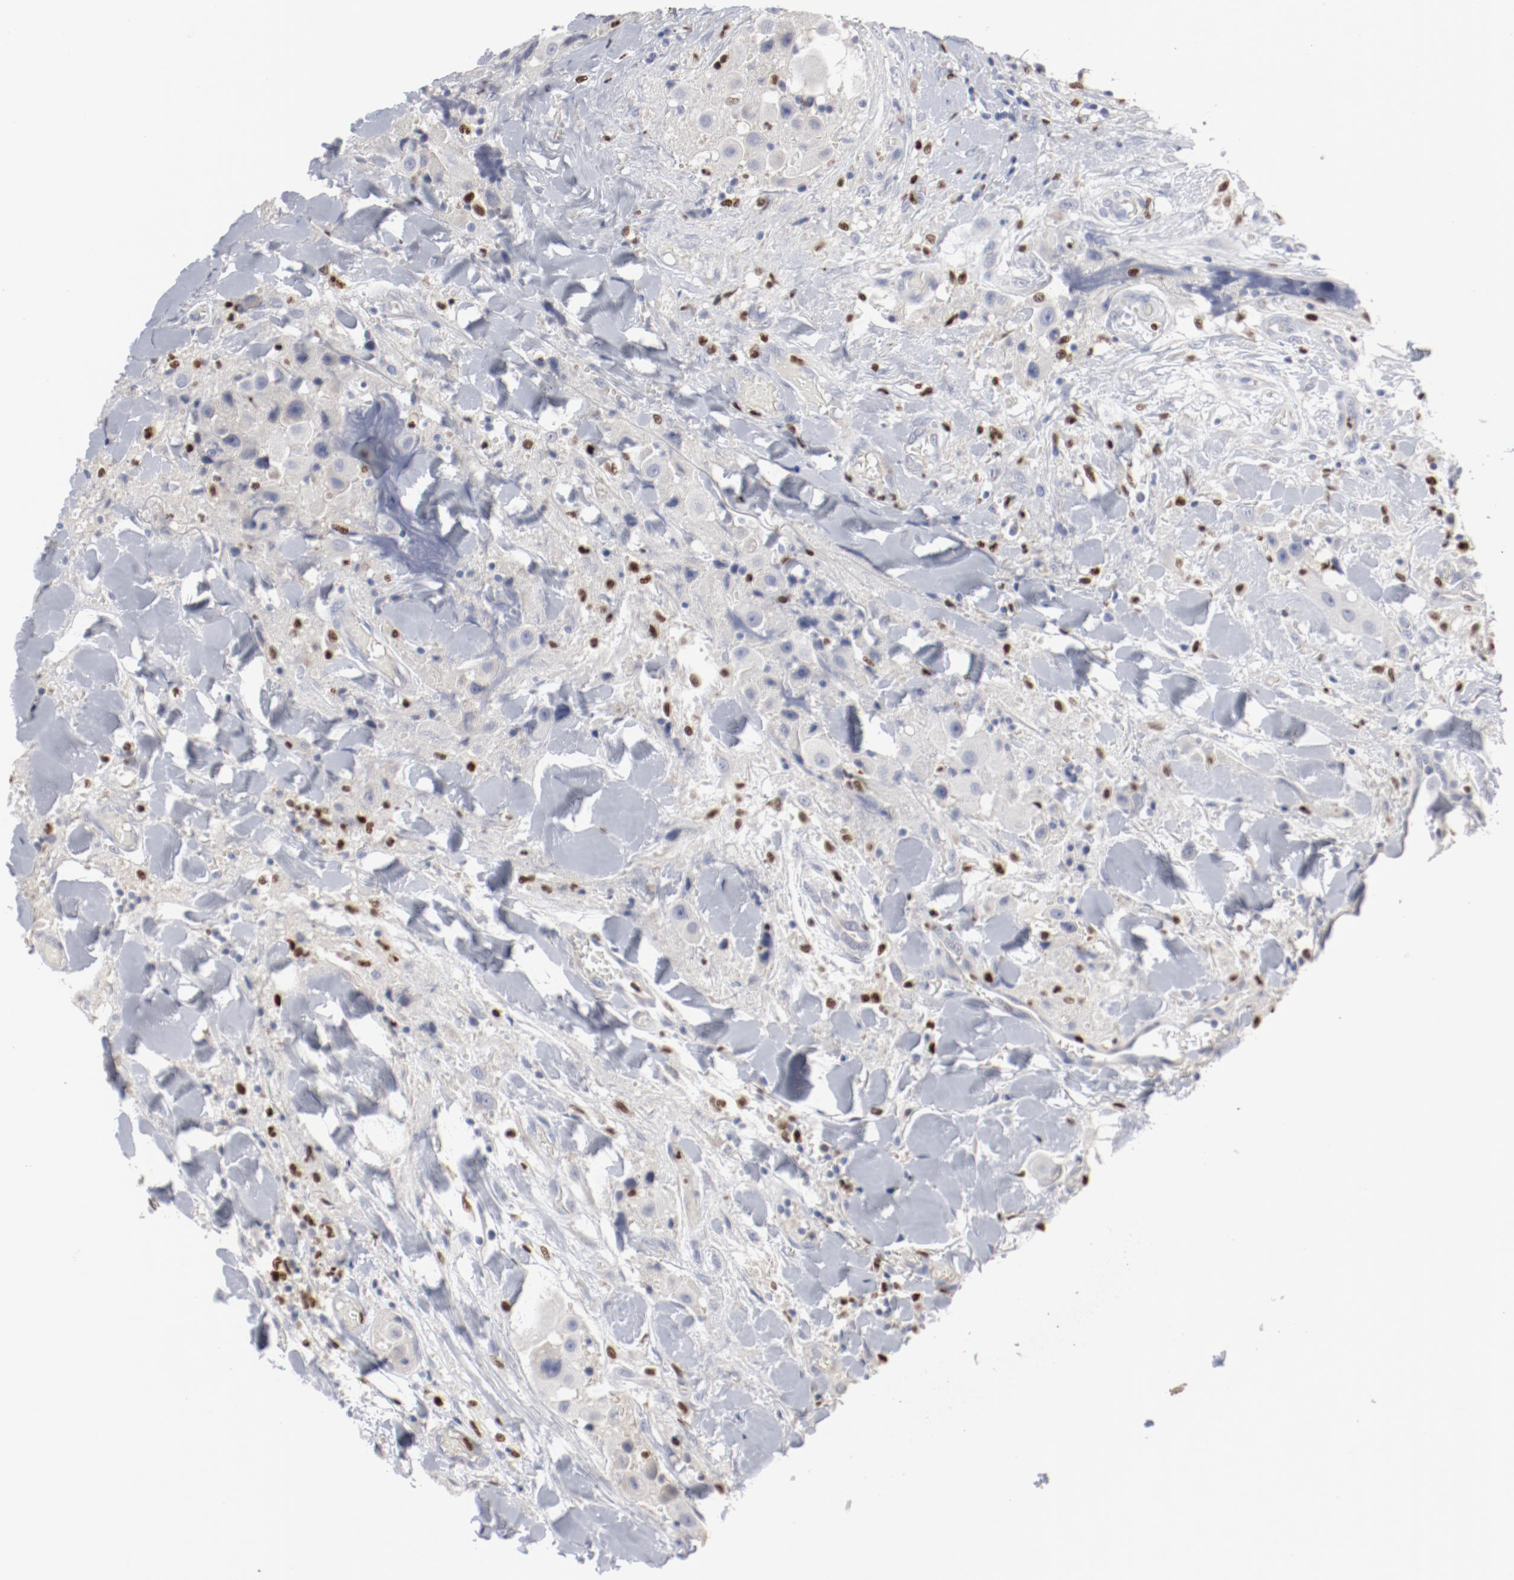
{"staining": {"intensity": "negative", "quantity": "none", "location": "none"}, "tissue": "head and neck cancer", "cell_type": "Tumor cells", "image_type": "cancer", "snomed": [{"axis": "morphology", "description": "Normal tissue, NOS"}, {"axis": "morphology", "description": "Adenocarcinoma, NOS"}, {"axis": "topography", "description": "Salivary gland"}, {"axis": "topography", "description": "Head-Neck"}], "caption": "Tumor cells are negative for brown protein staining in head and neck cancer (adenocarcinoma). (DAB IHC with hematoxylin counter stain).", "gene": "SPI1", "patient": {"sex": "male", "age": 80}}